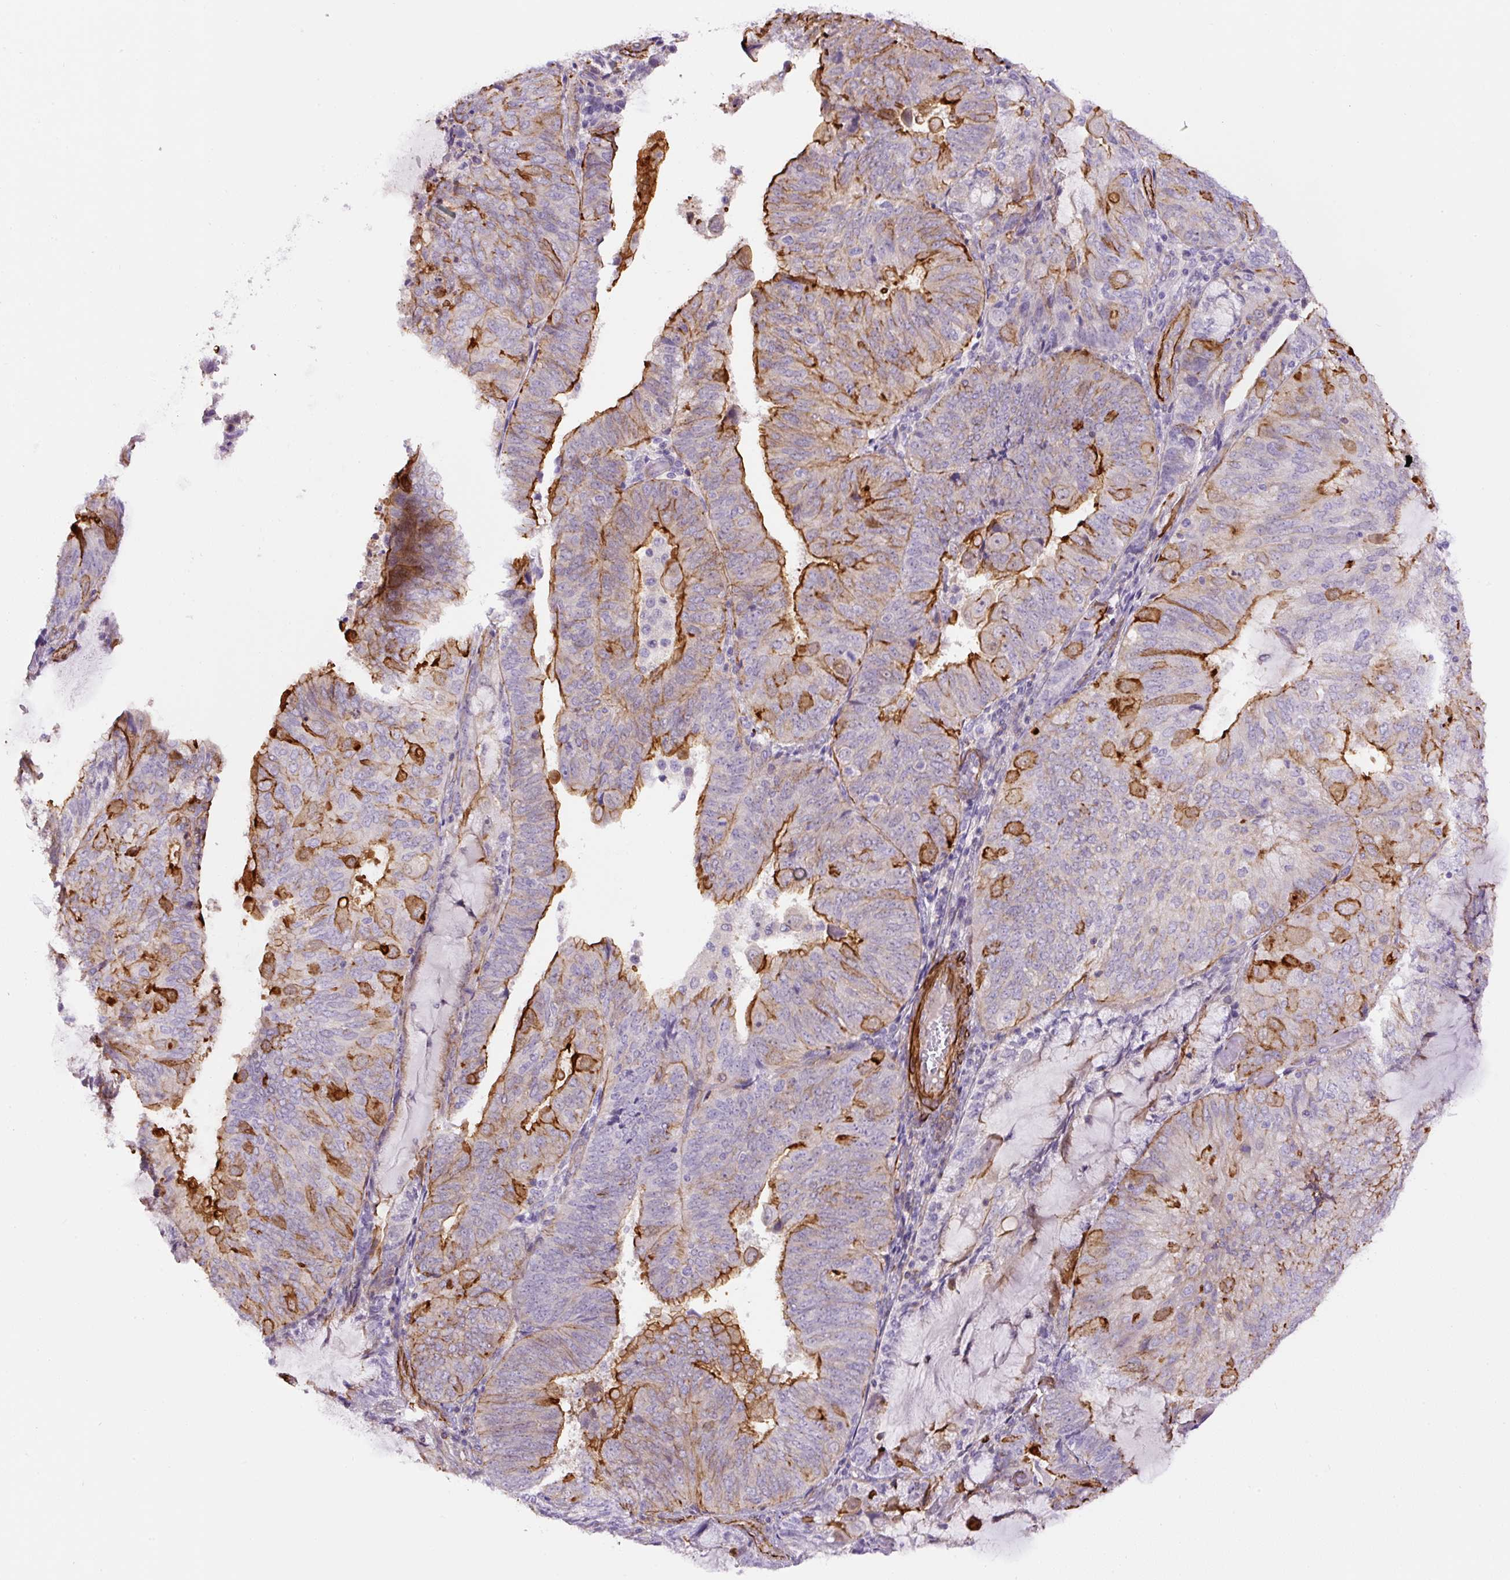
{"staining": {"intensity": "strong", "quantity": "<25%", "location": "cytoplasmic/membranous"}, "tissue": "endometrial cancer", "cell_type": "Tumor cells", "image_type": "cancer", "snomed": [{"axis": "morphology", "description": "Adenocarcinoma, NOS"}, {"axis": "topography", "description": "Endometrium"}], "caption": "Immunohistochemistry (IHC) image of neoplastic tissue: adenocarcinoma (endometrial) stained using immunohistochemistry shows medium levels of strong protein expression localized specifically in the cytoplasmic/membranous of tumor cells, appearing as a cytoplasmic/membranous brown color.", "gene": "B3GALT5", "patient": {"sex": "female", "age": 81}}